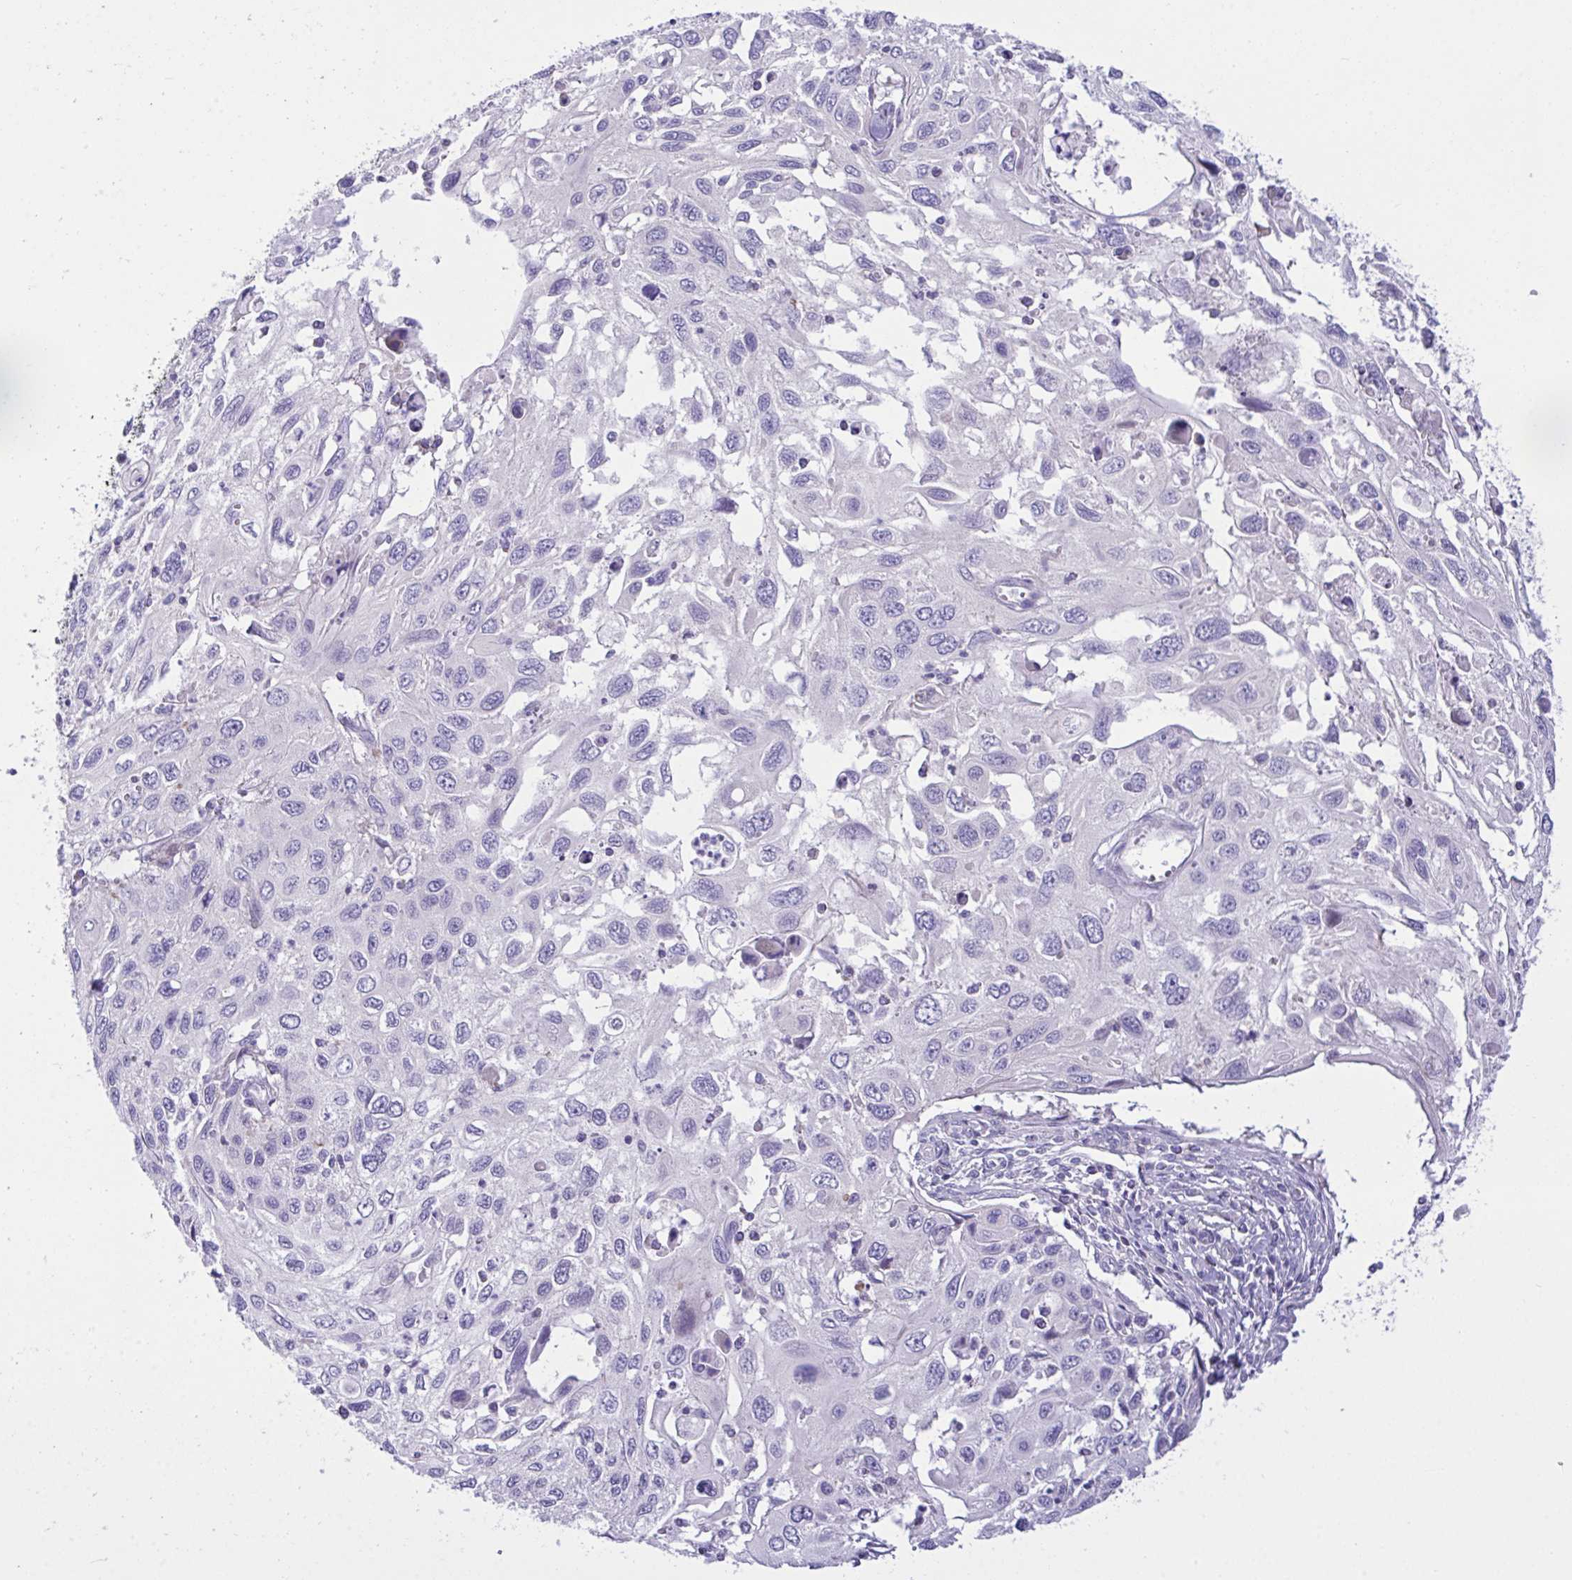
{"staining": {"intensity": "negative", "quantity": "none", "location": "none"}, "tissue": "cervical cancer", "cell_type": "Tumor cells", "image_type": "cancer", "snomed": [{"axis": "morphology", "description": "Squamous cell carcinoma, NOS"}, {"axis": "topography", "description": "Cervix"}], "caption": "There is no significant expression in tumor cells of cervical cancer.", "gene": "WDR97", "patient": {"sex": "female", "age": 70}}